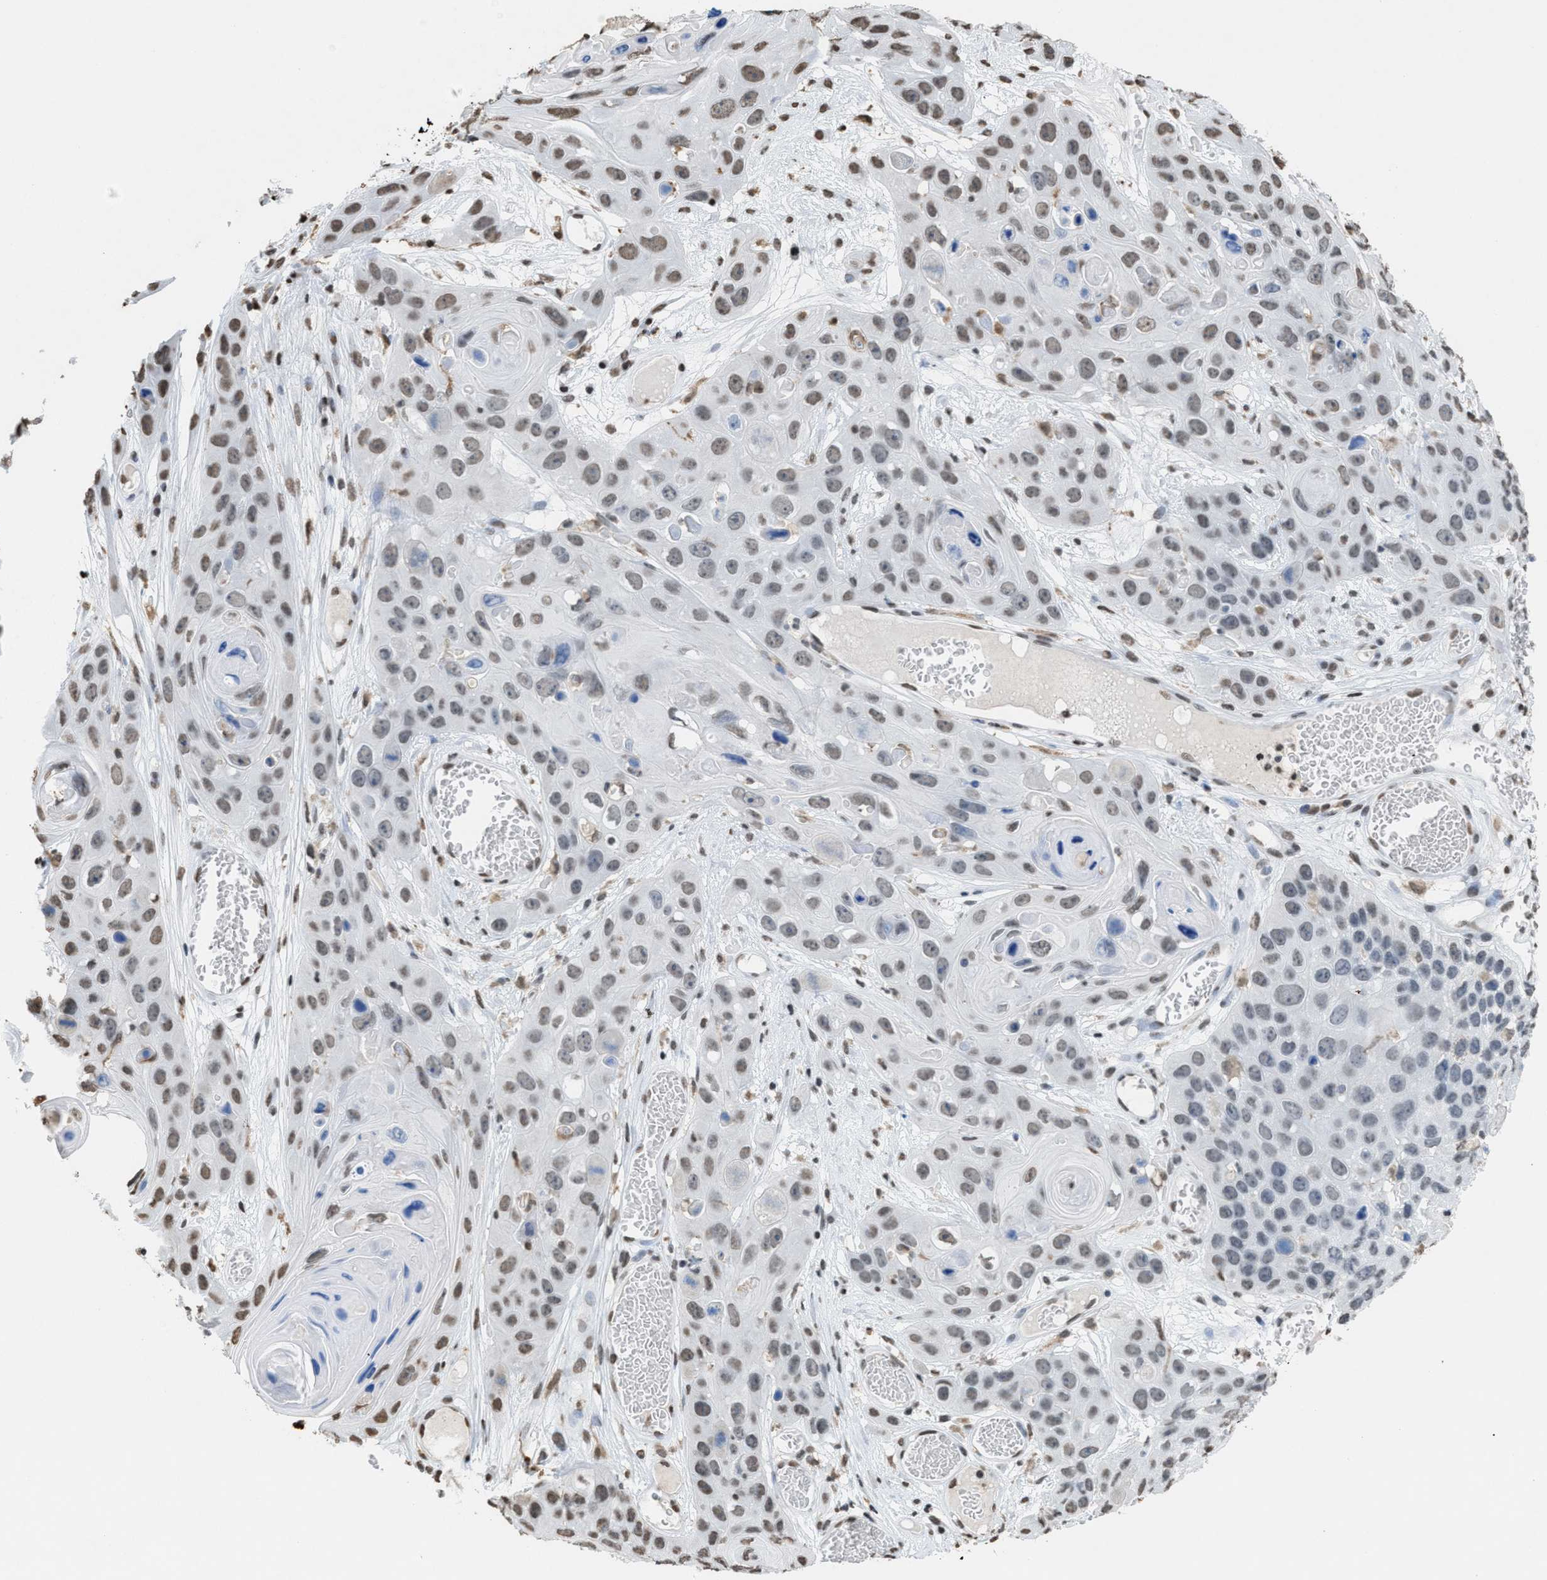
{"staining": {"intensity": "weak", "quantity": "<25%", "location": "nuclear"}, "tissue": "skin cancer", "cell_type": "Tumor cells", "image_type": "cancer", "snomed": [{"axis": "morphology", "description": "Squamous cell carcinoma, NOS"}, {"axis": "topography", "description": "Skin"}], "caption": "The IHC micrograph has no significant positivity in tumor cells of skin squamous cell carcinoma tissue.", "gene": "NUP88", "patient": {"sex": "male", "age": 55}}